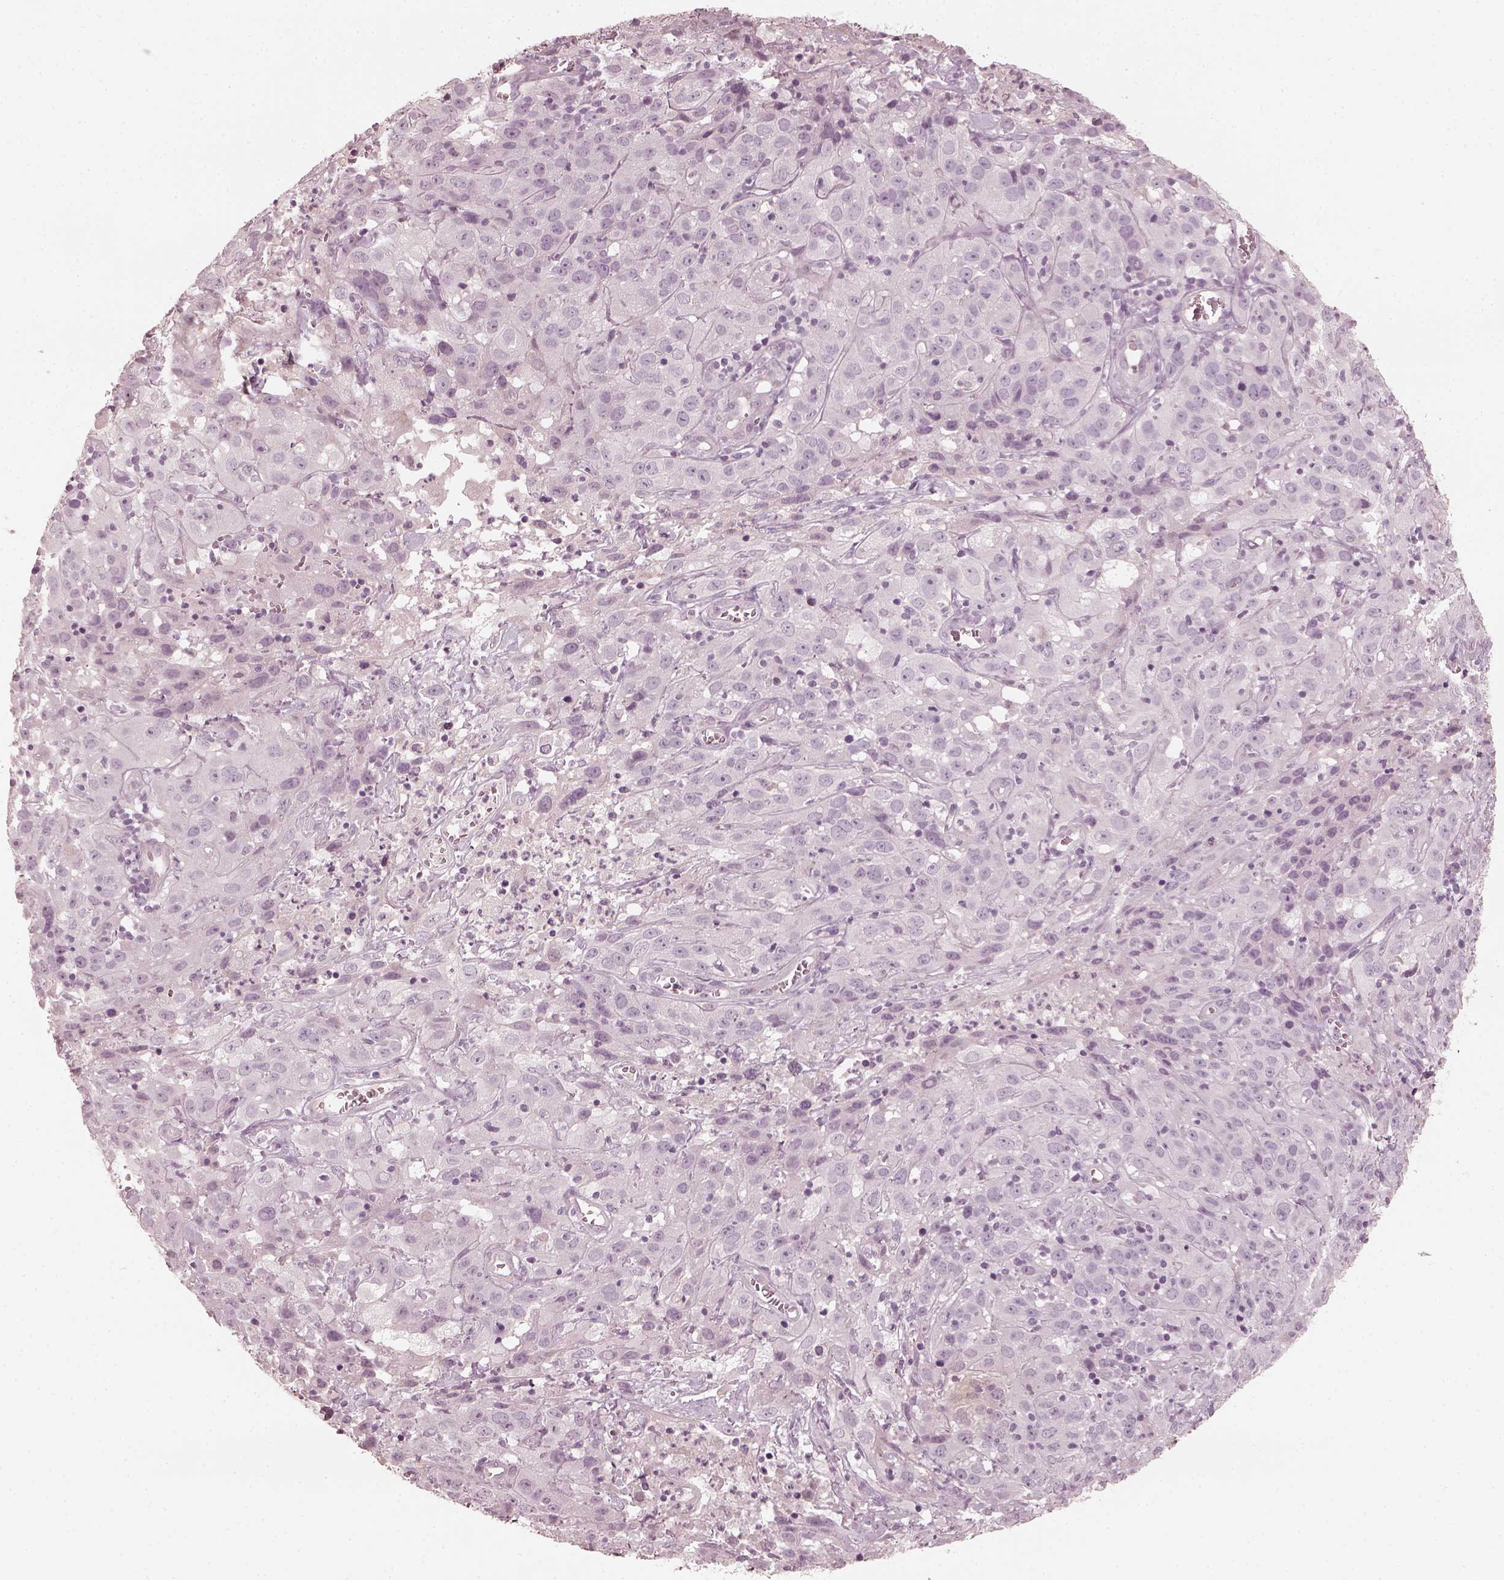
{"staining": {"intensity": "negative", "quantity": "none", "location": "none"}, "tissue": "cervical cancer", "cell_type": "Tumor cells", "image_type": "cancer", "snomed": [{"axis": "morphology", "description": "Squamous cell carcinoma, NOS"}, {"axis": "topography", "description": "Cervix"}], "caption": "The photomicrograph reveals no staining of tumor cells in cervical cancer.", "gene": "OPTC", "patient": {"sex": "female", "age": 32}}